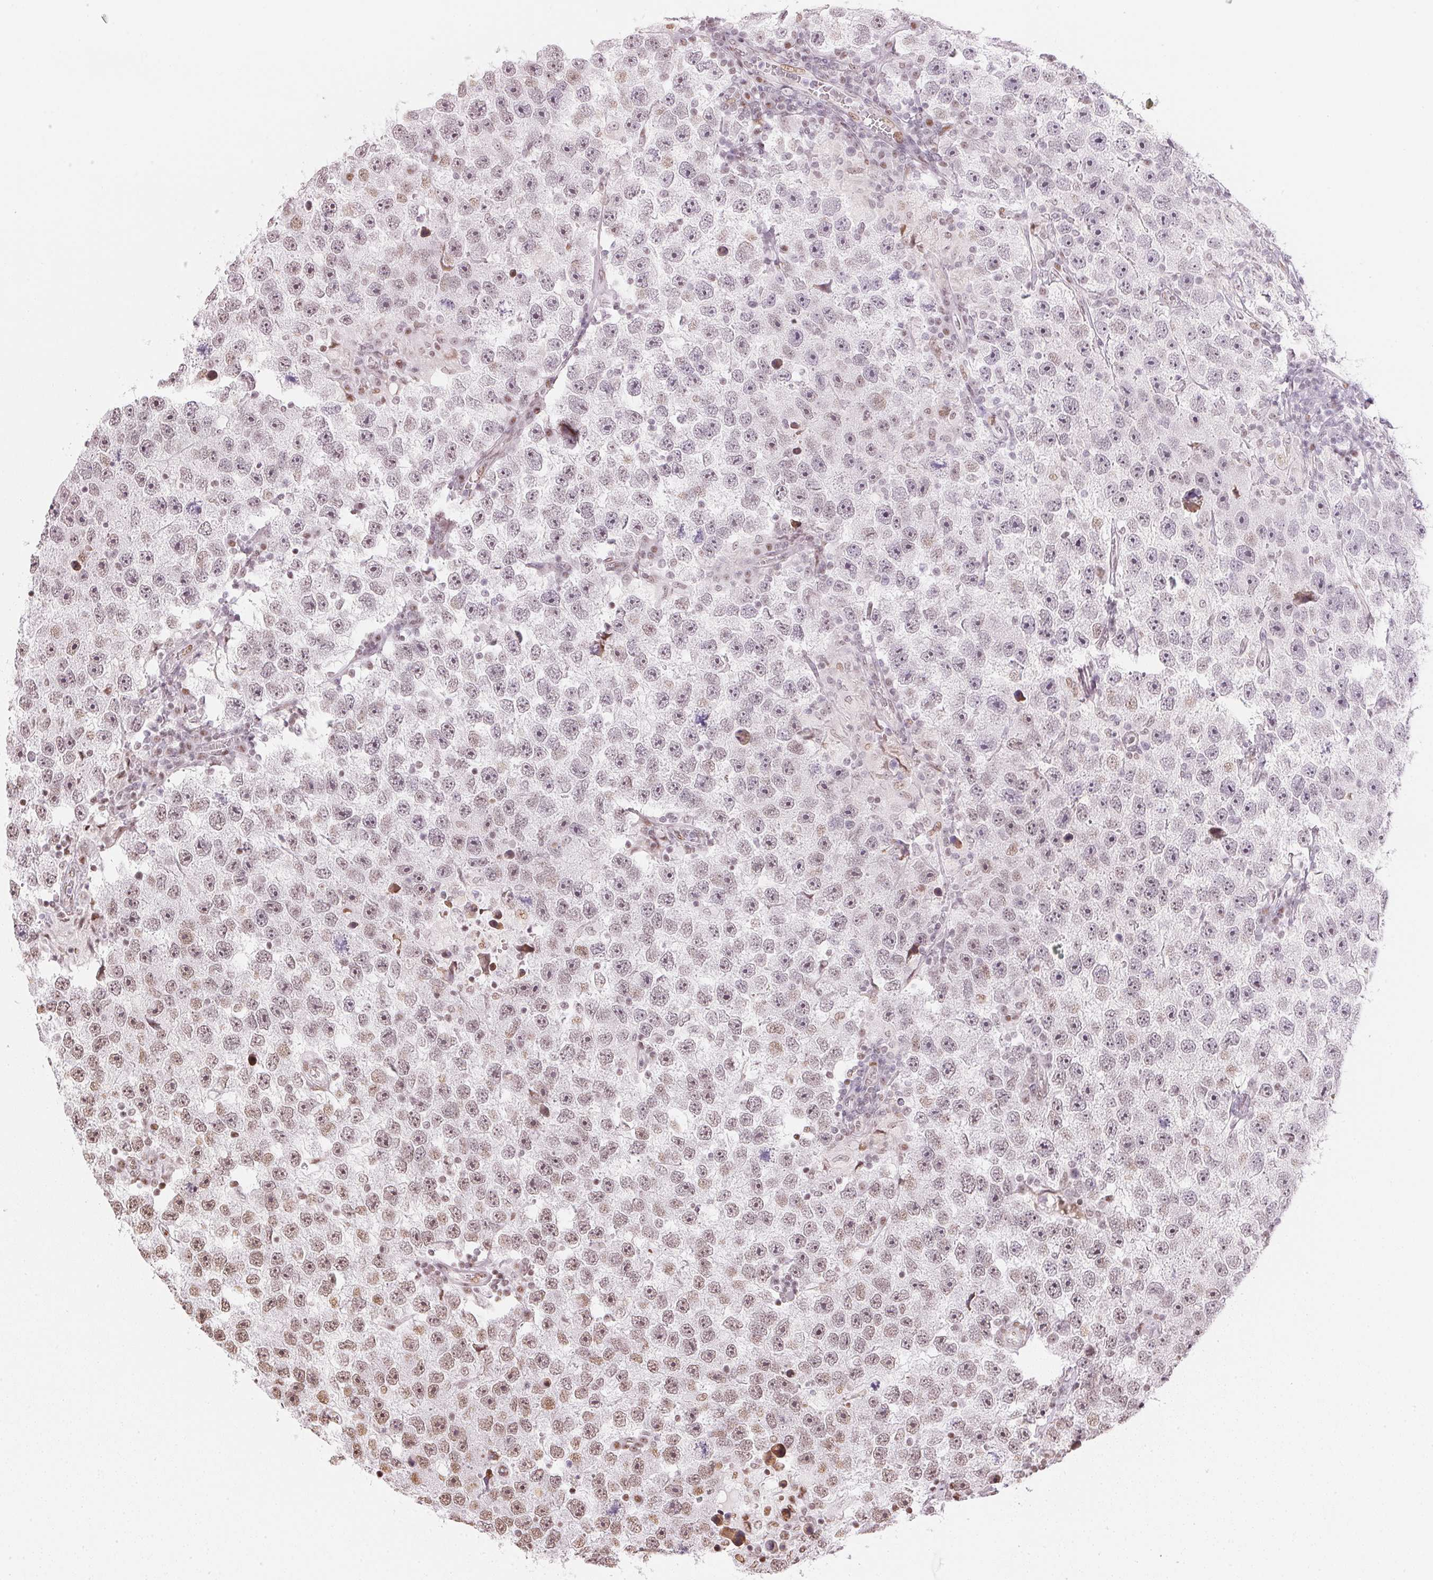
{"staining": {"intensity": "moderate", "quantity": "<25%", "location": "nuclear"}, "tissue": "testis cancer", "cell_type": "Tumor cells", "image_type": "cancer", "snomed": [{"axis": "morphology", "description": "Seminoma, NOS"}, {"axis": "topography", "description": "Testis"}], "caption": "A brown stain labels moderate nuclear positivity of a protein in human testis seminoma tumor cells.", "gene": "KAT6A", "patient": {"sex": "male", "age": 26}}